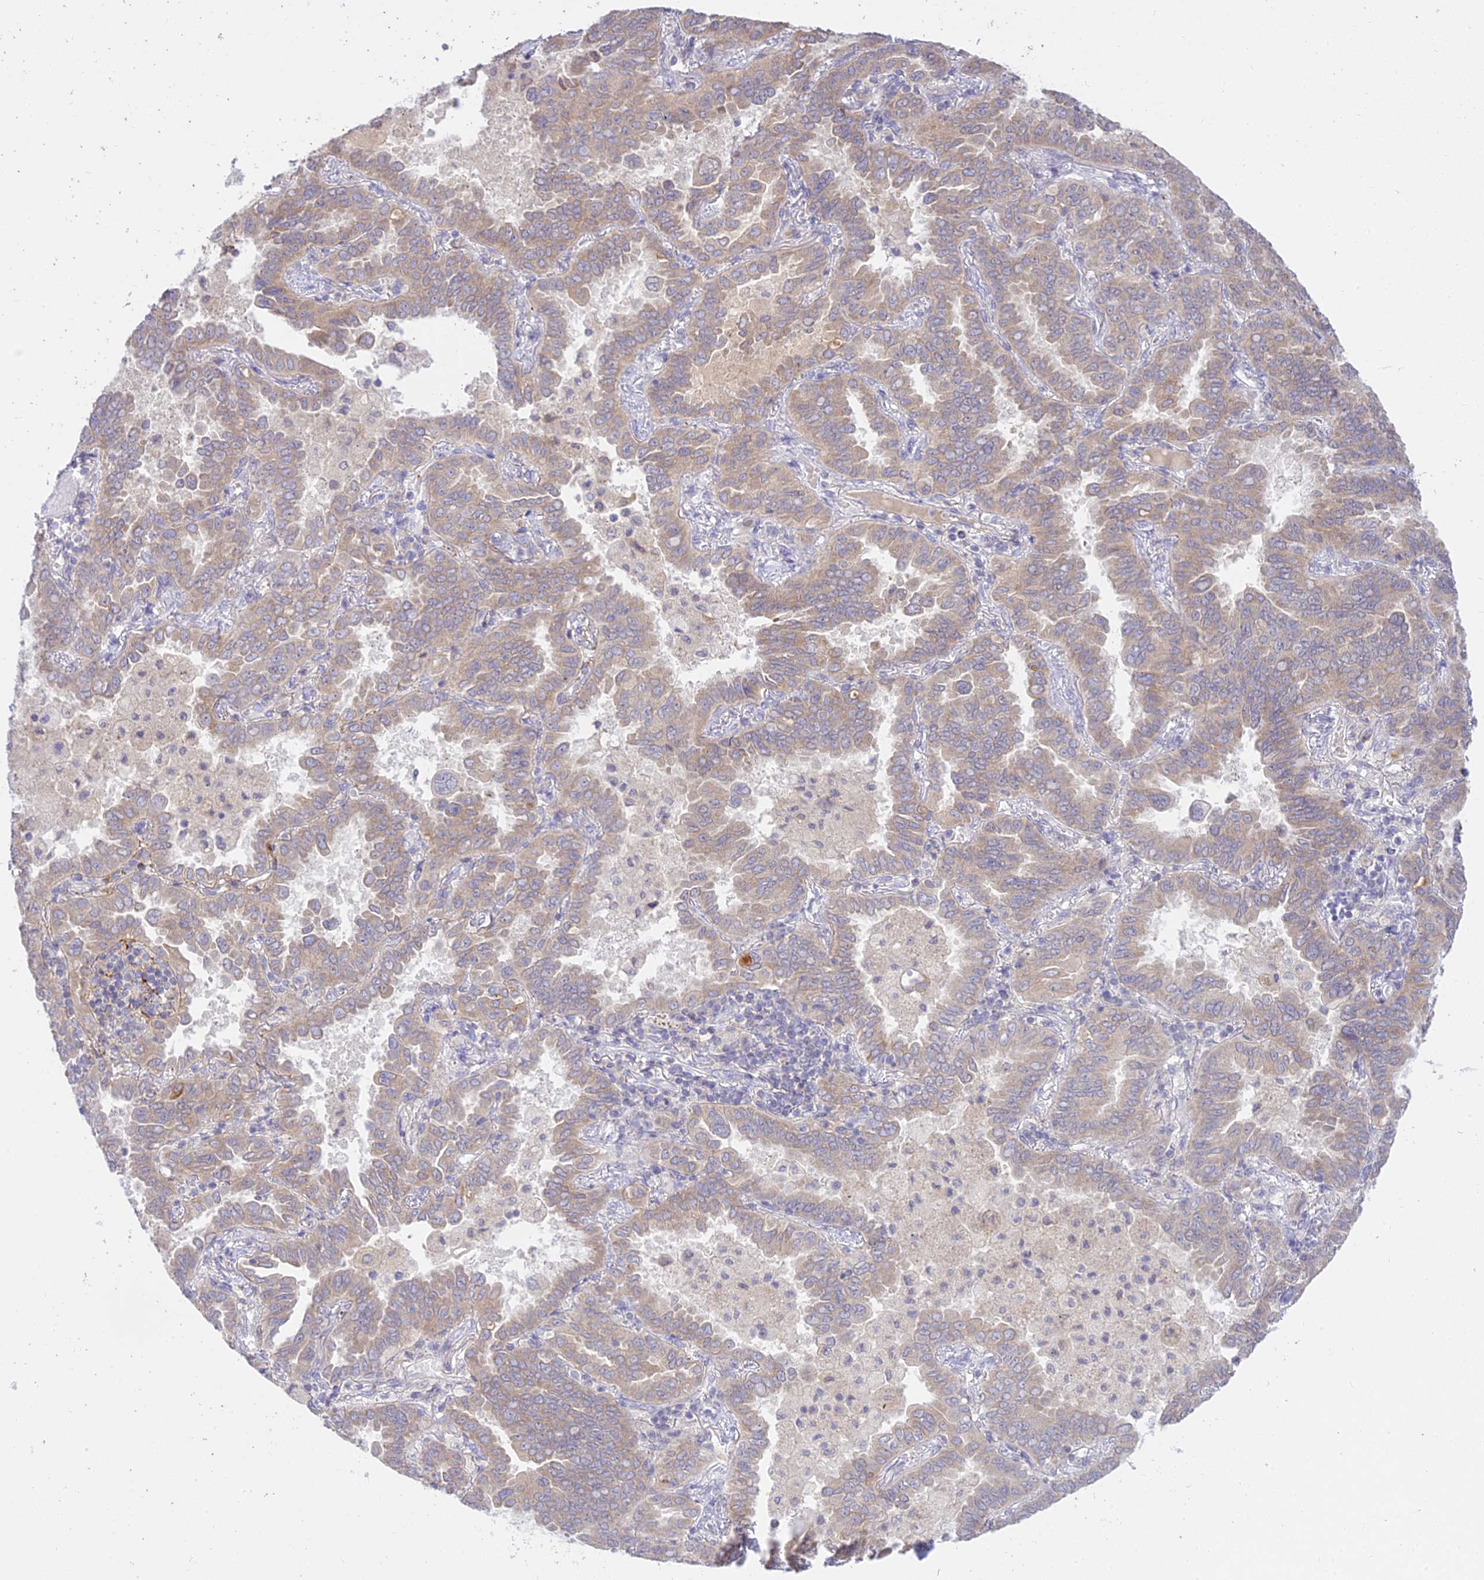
{"staining": {"intensity": "weak", "quantity": ">75%", "location": "cytoplasmic/membranous"}, "tissue": "lung cancer", "cell_type": "Tumor cells", "image_type": "cancer", "snomed": [{"axis": "morphology", "description": "Adenocarcinoma, NOS"}, {"axis": "topography", "description": "Lung"}], "caption": "Immunohistochemical staining of adenocarcinoma (lung) demonstrates weak cytoplasmic/membranous protein positivity in about >75% of tumor cells. (DAB = brown stain, brightfield microscopy at high magnification).", "gene": "TMEM40", "patient": {"sex": "male", "age": 64}}